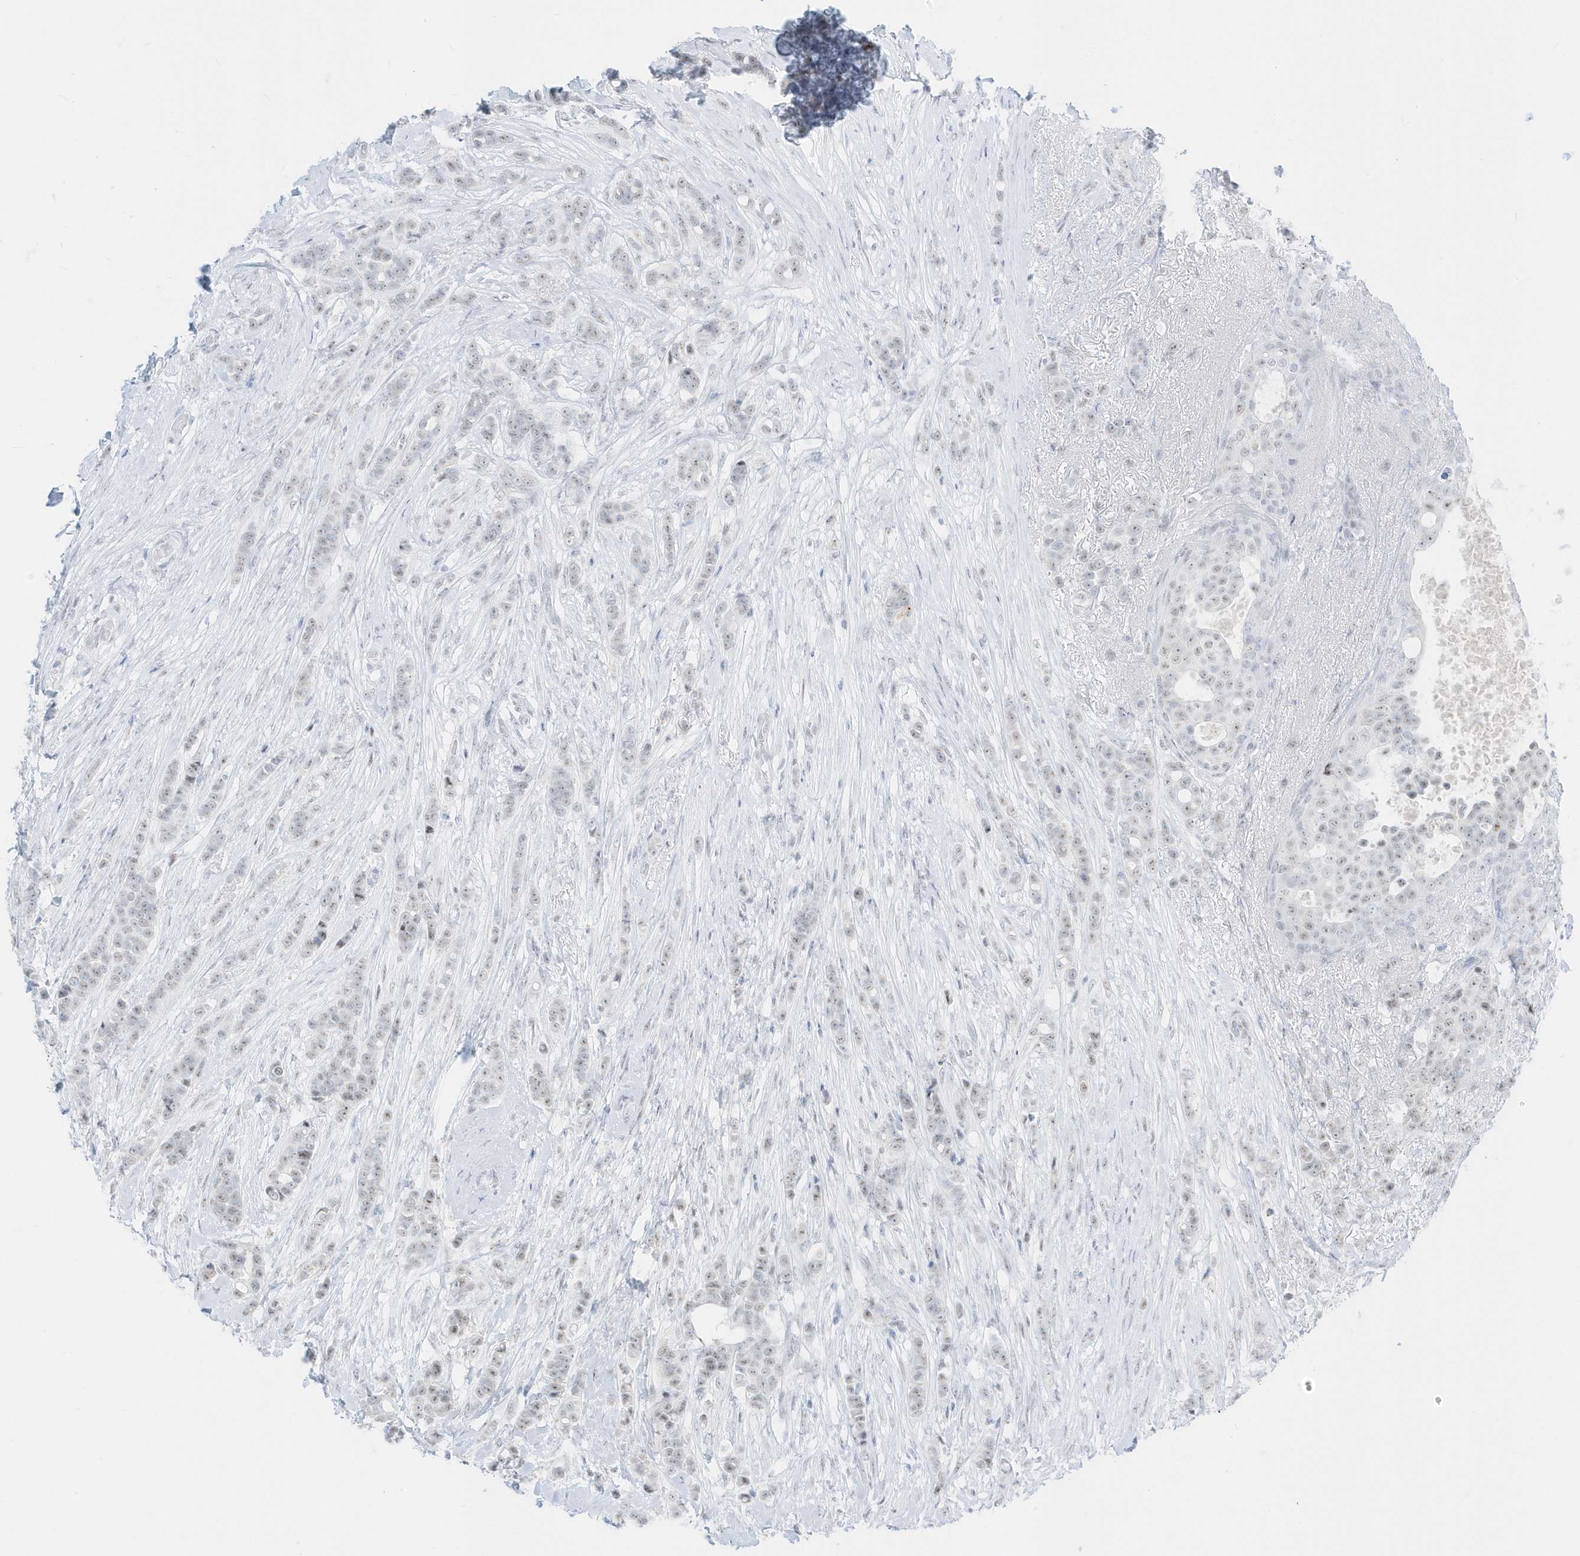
{"staining": {"intensity": "weak", "quantity": ">75%", "location": "nuclear"}, "tissue": "breast cancer", "cell_type": "Tumor cells", "image_type": "cancer", "snomed": [{"axis": "morphology", "description": "Lobular carcinoma"}, {"axis": "topography", "description": "Breast"}], "caption": "A high-resolution histopathology image shows immunohistochemistry (IHC) staining of breast cancer, which shows weak nuclear staining in approximately >75% of tumor cells. (Stains: DAB (3,3'-diaminobenzidine) in brown, nuclei in blue, Microscopy: brightfield microscopy at high magnification).", "gene": "PLEKHN1", "patient": {"sex": "female", "age": 51}}